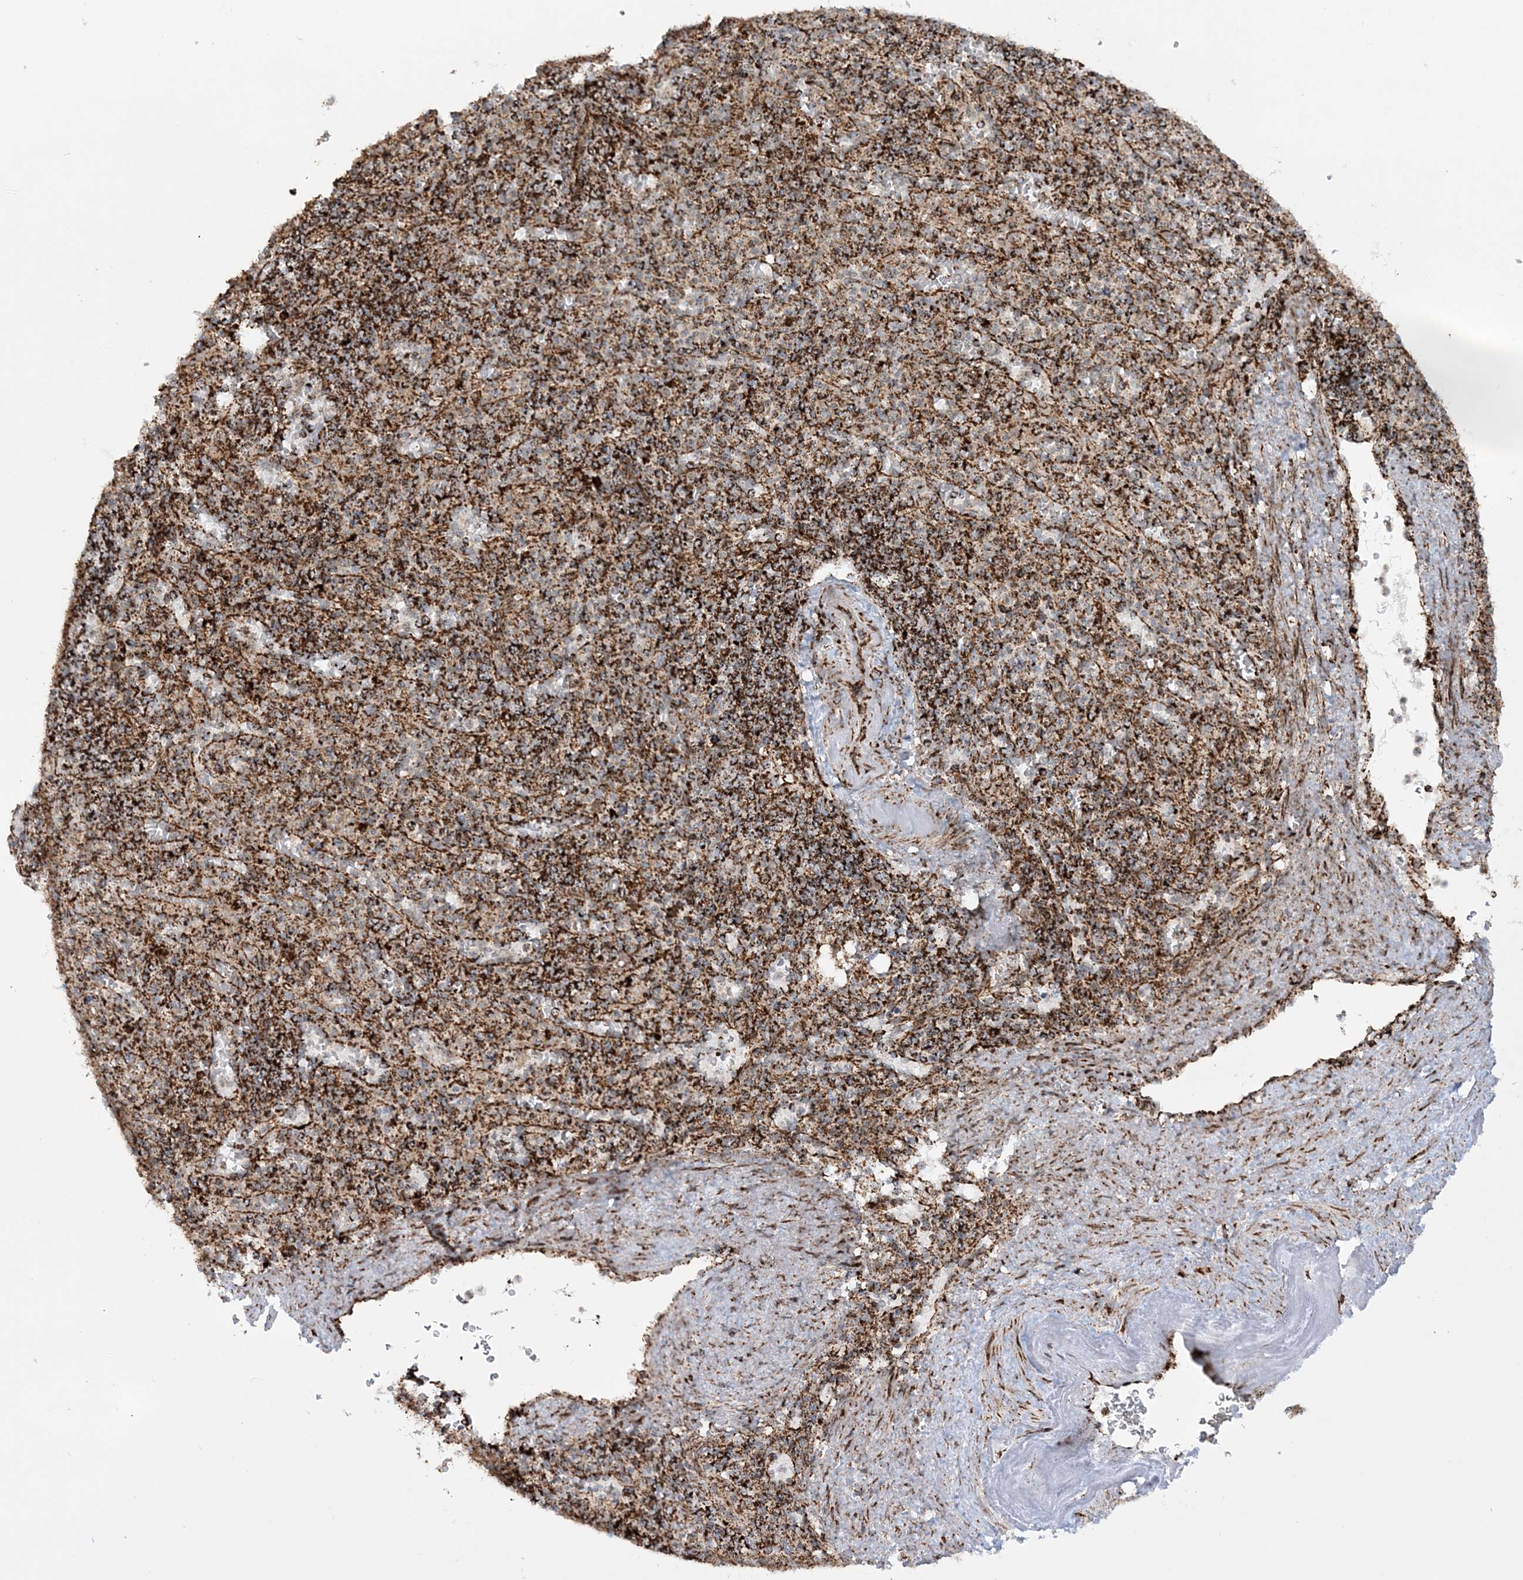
{"staining": {"intensity": "strong", "quantity": ">75%", "location": "cytoplasmic/membranous"}, "tissue": "spleen", "cell_type": "Cells in red pulp", "image_type": "normal", "snomed": [{"axis": "morphology", "description": "Normal tissue, NOS"}, {"axis": "topography", "description": "Spleen"}], "caption": "A brown stain labels strong cytoplasmic/membranous staining of a protein in cells in red pulp of unremarkable spleen. The protein of interest is shown in brown color, while the nuclei are stained blue.", "gene": "CRY2", "patient": {"sex": "female", "age": 74}}